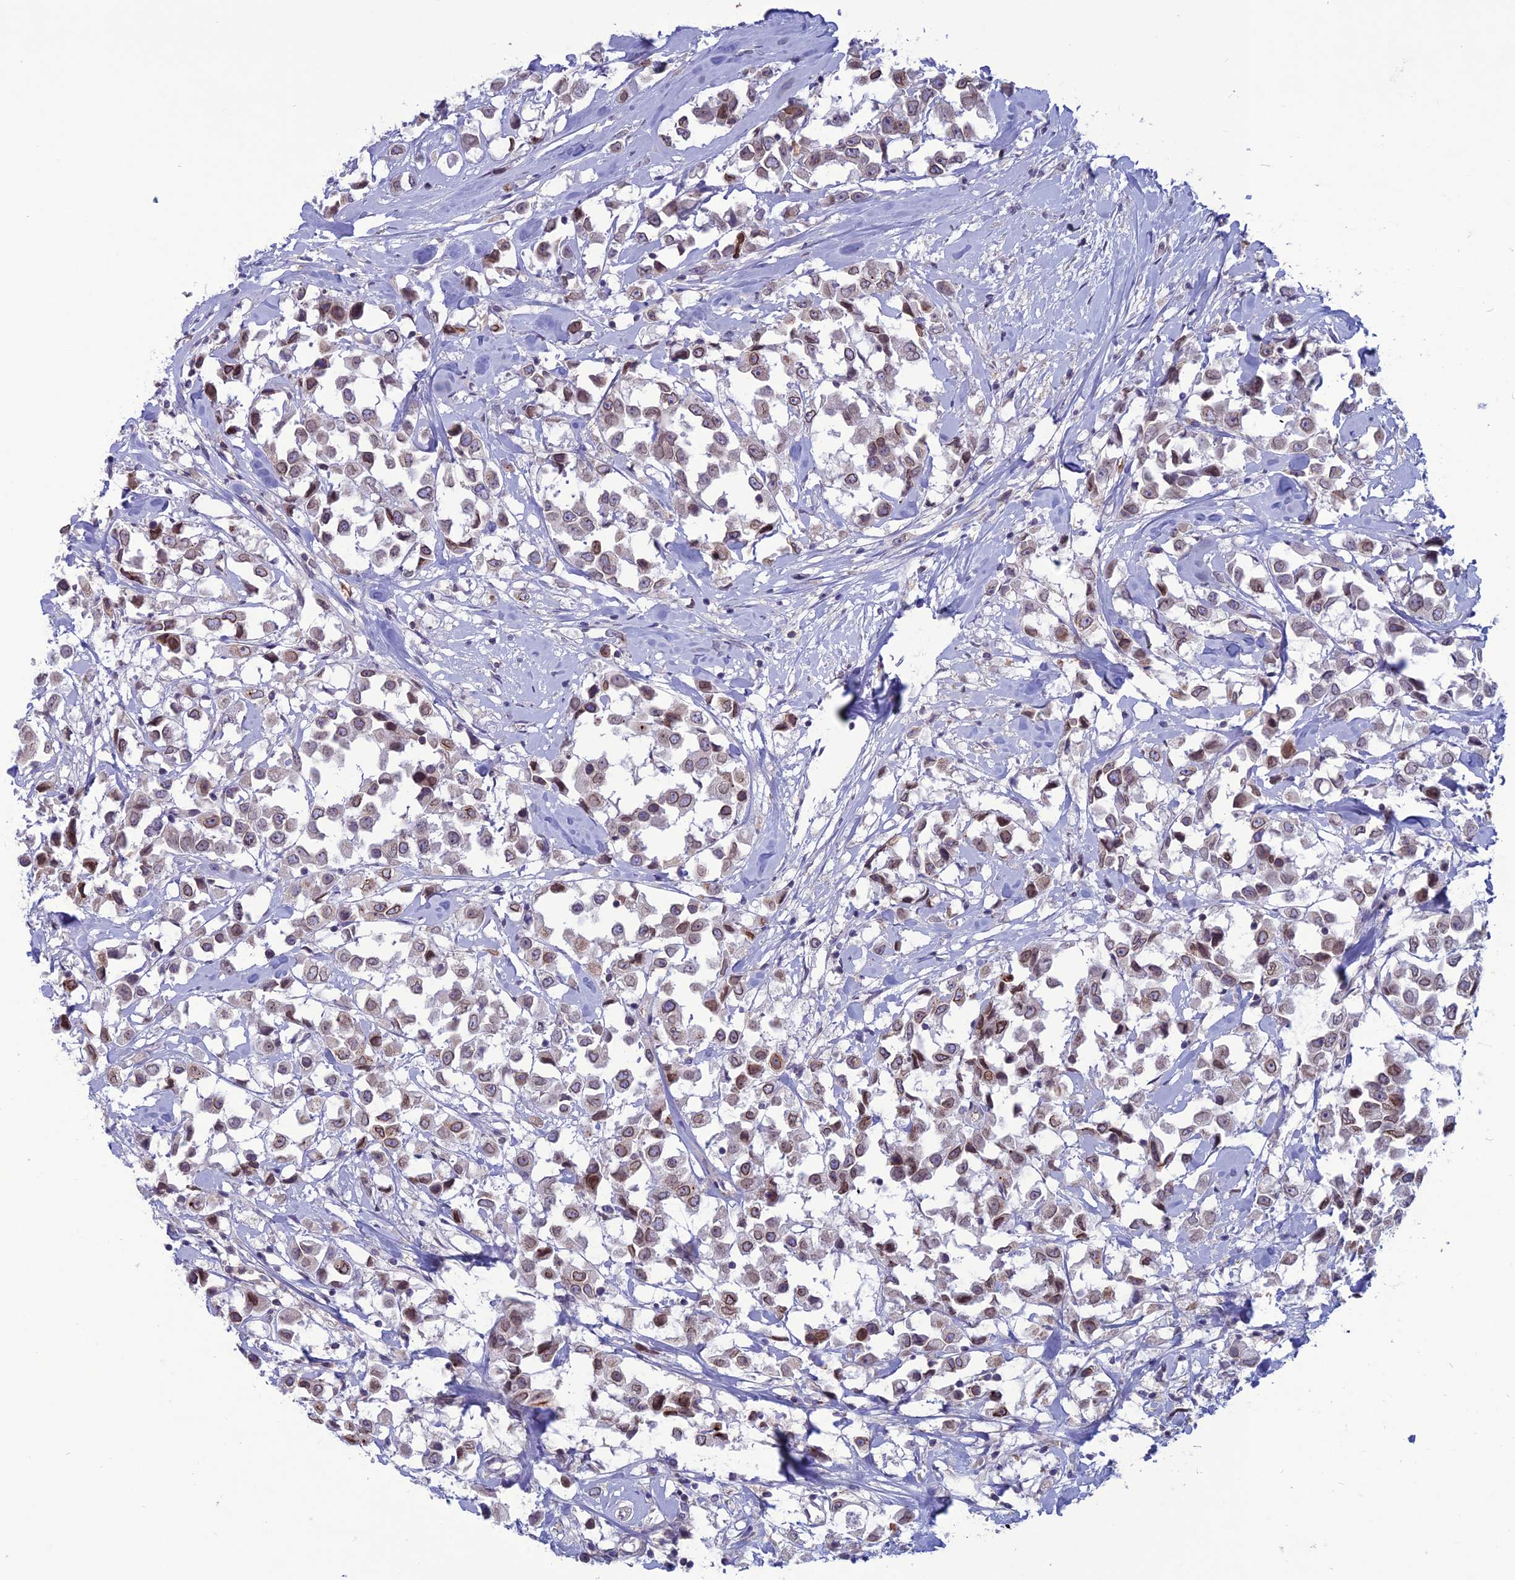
{"staining": {"intensity": "moderate", "quantity": "25%-75%", "location": "nuclear"}, "tissue": "breast cancer", "cell_type": "Tumor cells", "image_type": "cancer", "snomed": [{"axis": "morphology", "description": "Duct carcinoma"}, {"axis": "topography", "description": "Breast"}], "caption": "Breast cancer stained for a protein reveals moderate nuclear positivity in tumor cells. (Stains: DAB (3,3'-diaminobenzidine) in brown, nuclei in blue, Microscopy: brightfield microscopy at high magnification).", "gene": "WDR46", "patient": {"sex": "female", "age": 61}}